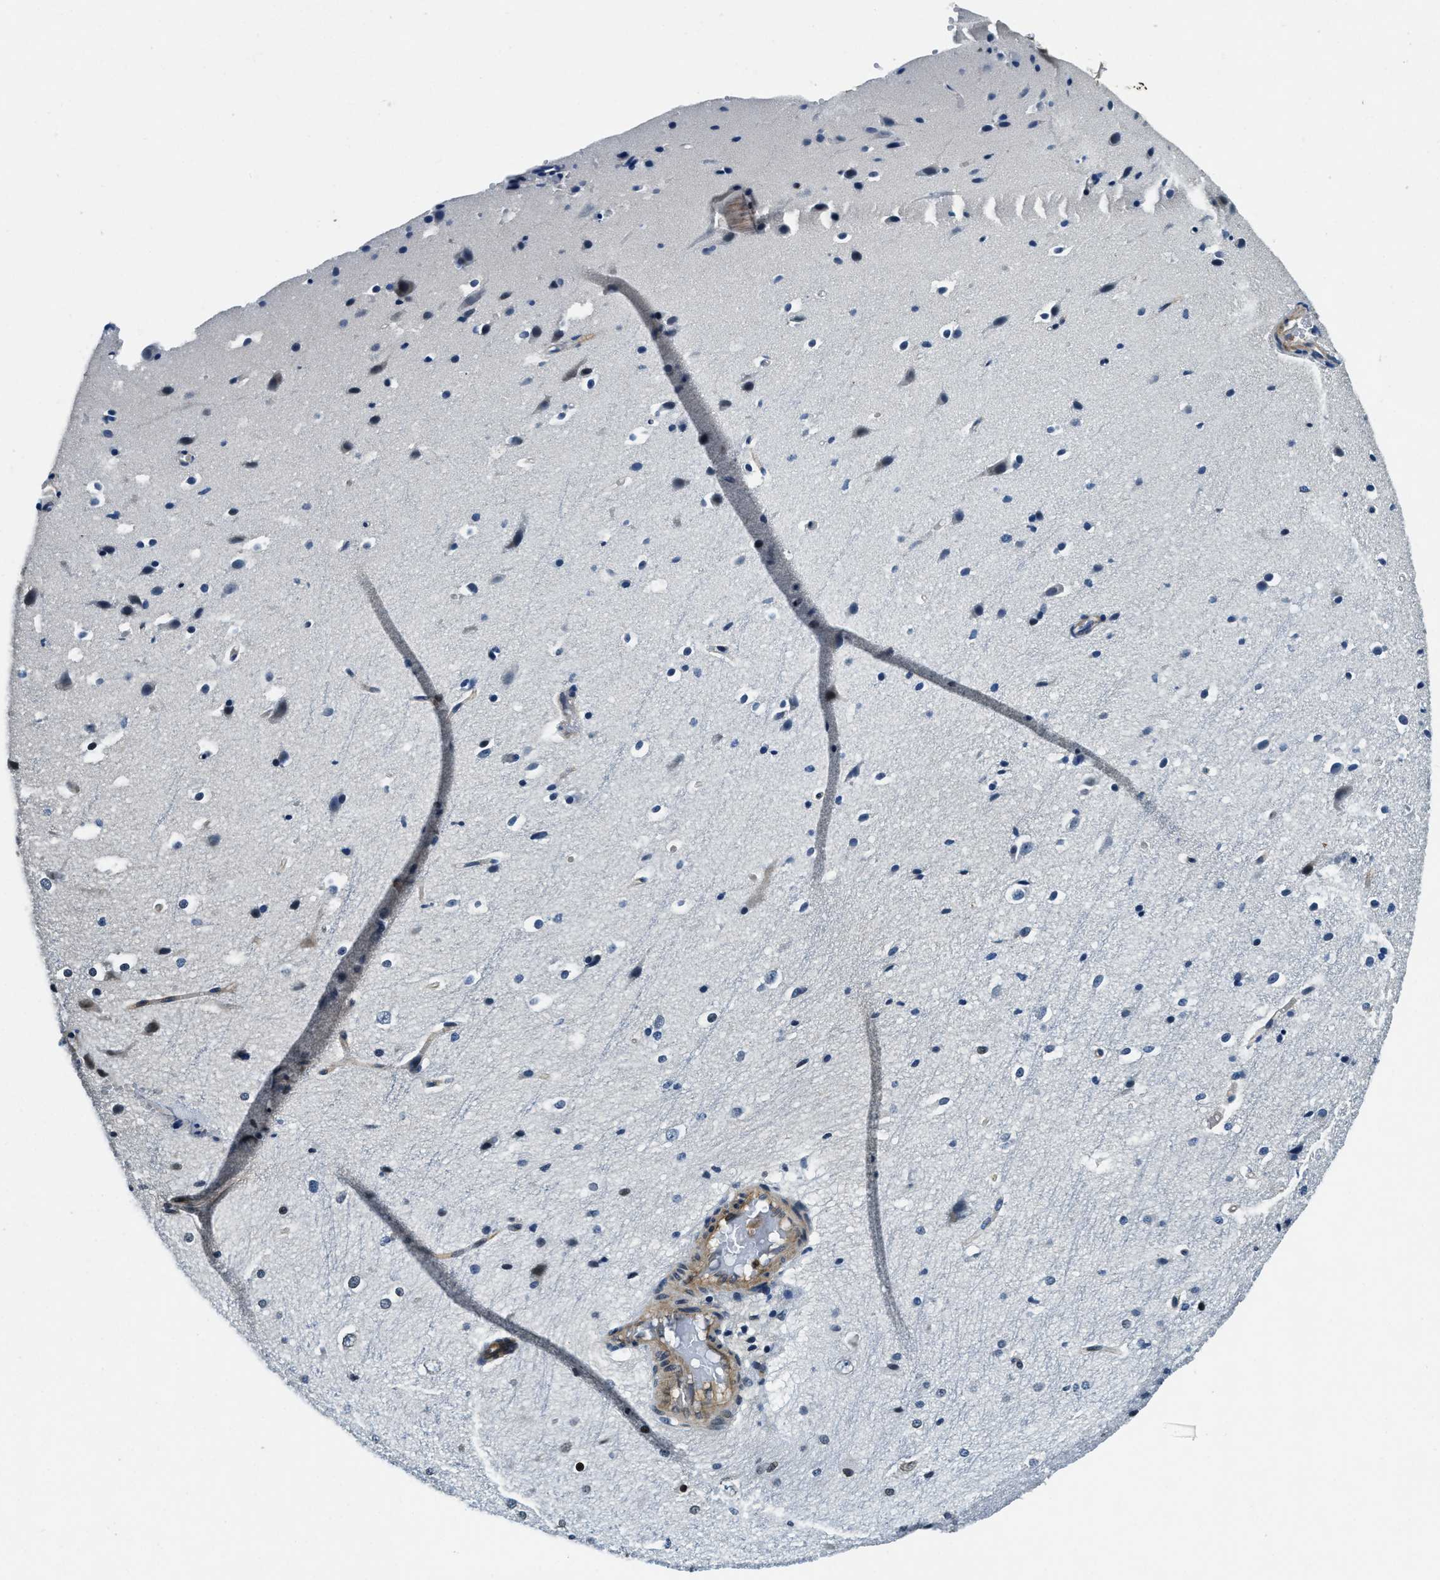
{"staining": {"intensity": "moderate", "quantity": "25%-75%", "location": "cytoplasmic/membranous,nuclear"}, "tissue": "cerebral cortex", "cell_type": "Endothelial cells", "image_type": "normal", "snomed": [{"axis": "morphology", "description": "Normal tissue, NOS"}, {"axis": "morphology", "description": "Developmental malformation"}, {"axis": "topography", "description": "Cerebral cortex"}], "caption": "Brown immunohistochemical staining in benign human cerebral cortex demonstrates moderate cytoplasmic/membranous,nuclear expression in approximately 25%-75% of endothelial cells. The staining is performed using DAB brown chromogen to label protein expression. The nuclei are counter-stained blue using hematoxylin.", "gene": "ZC3HC1", "patient": {"sex": "female", "age": 30}}